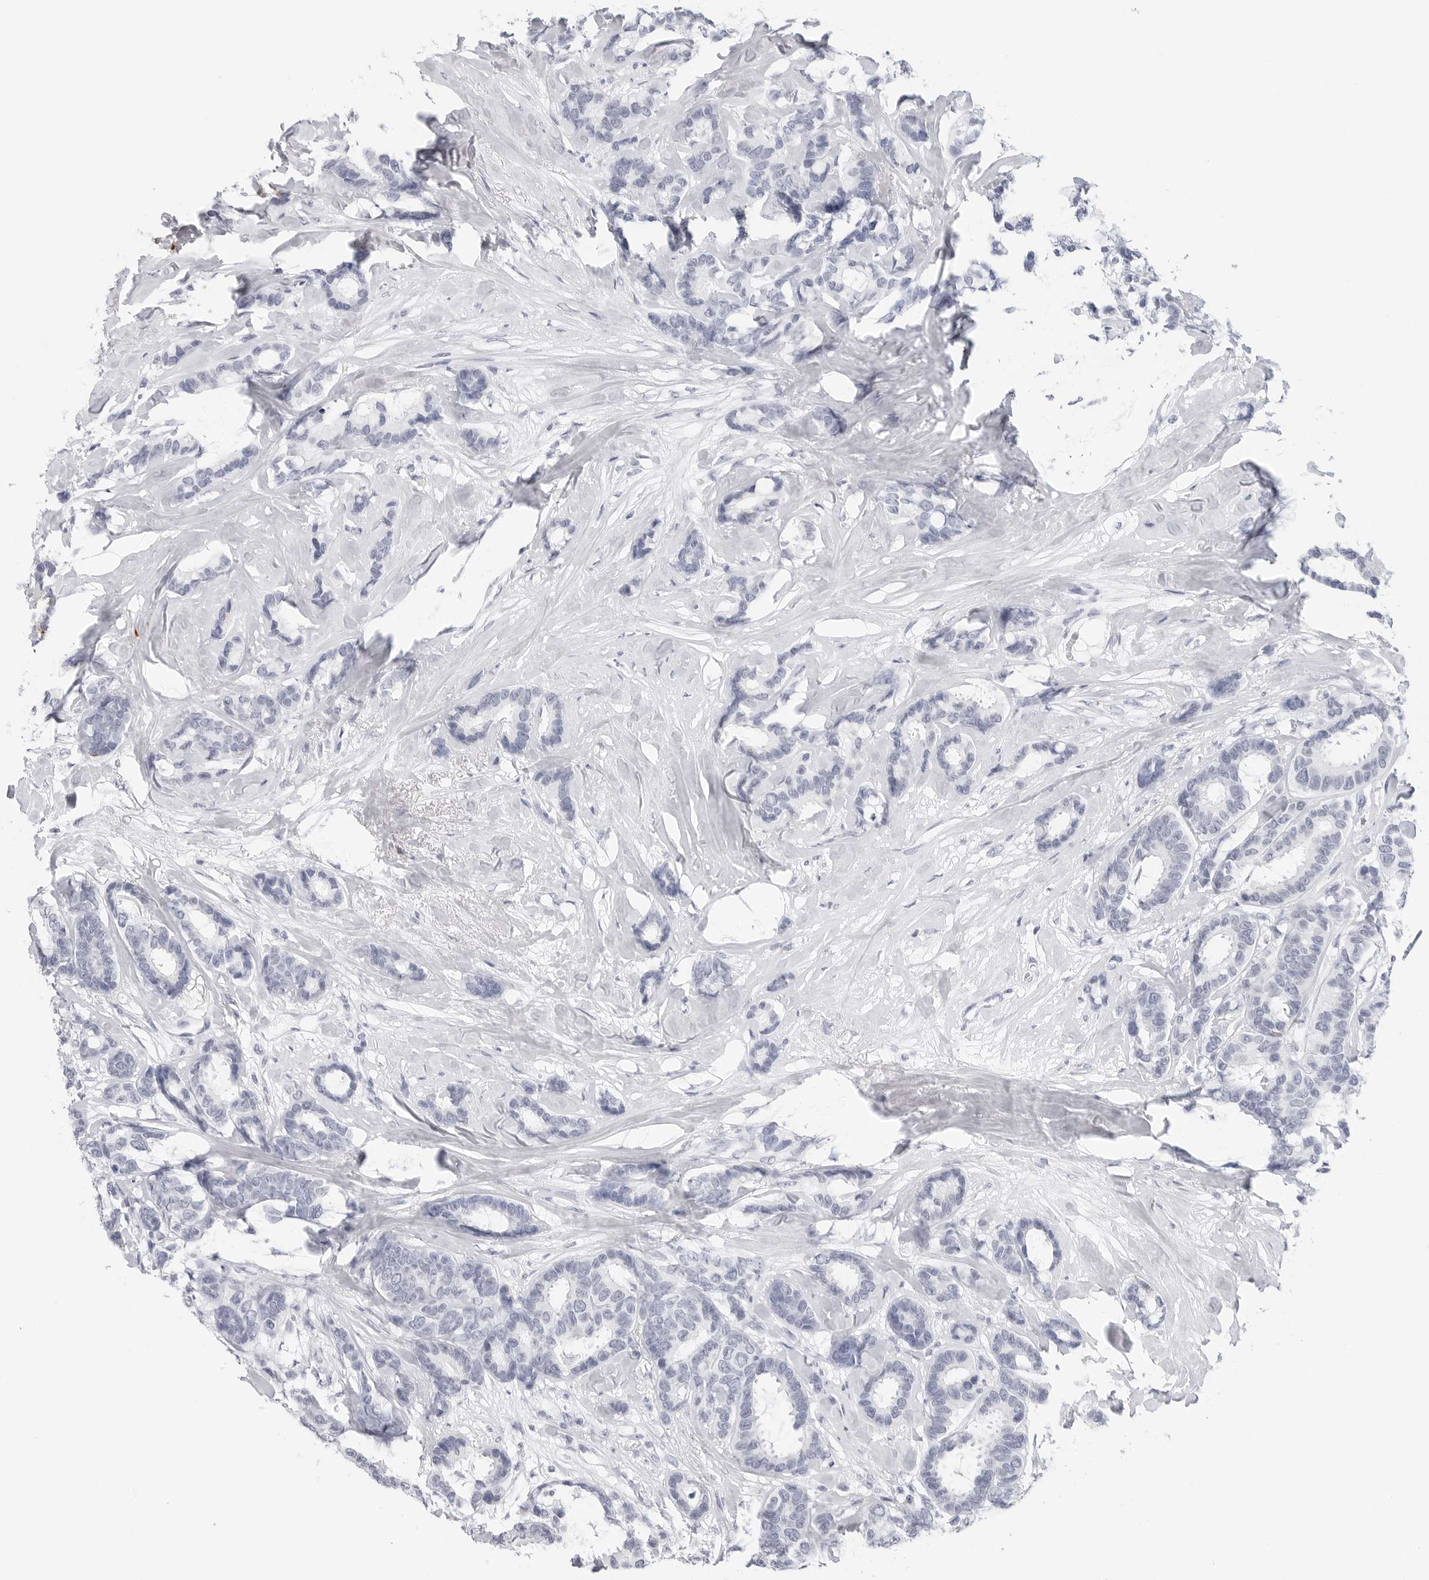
{"staining": {"intensity": "negative", "quantity": "none", "location": "none"}, "tissue": "breast cancer", "cell_type": "Tumor cells", "image_type": "cancer", "snomed": [{"axis": "morphology", "description": "Duct carcinoma"}, {"axis": "topography", "description": "Breast"}], "caption": "High magnification brightfield microscopy of breast cancer (invasive ductal carcinoma) stained with DAB (3,3'-diaminobenzidine) (brown) and counterstained with hematoxylin (blue): tumor cells show no significant positivity.", "gene": "HSPB7", "patient": {"sex": "female", "age": 87}}